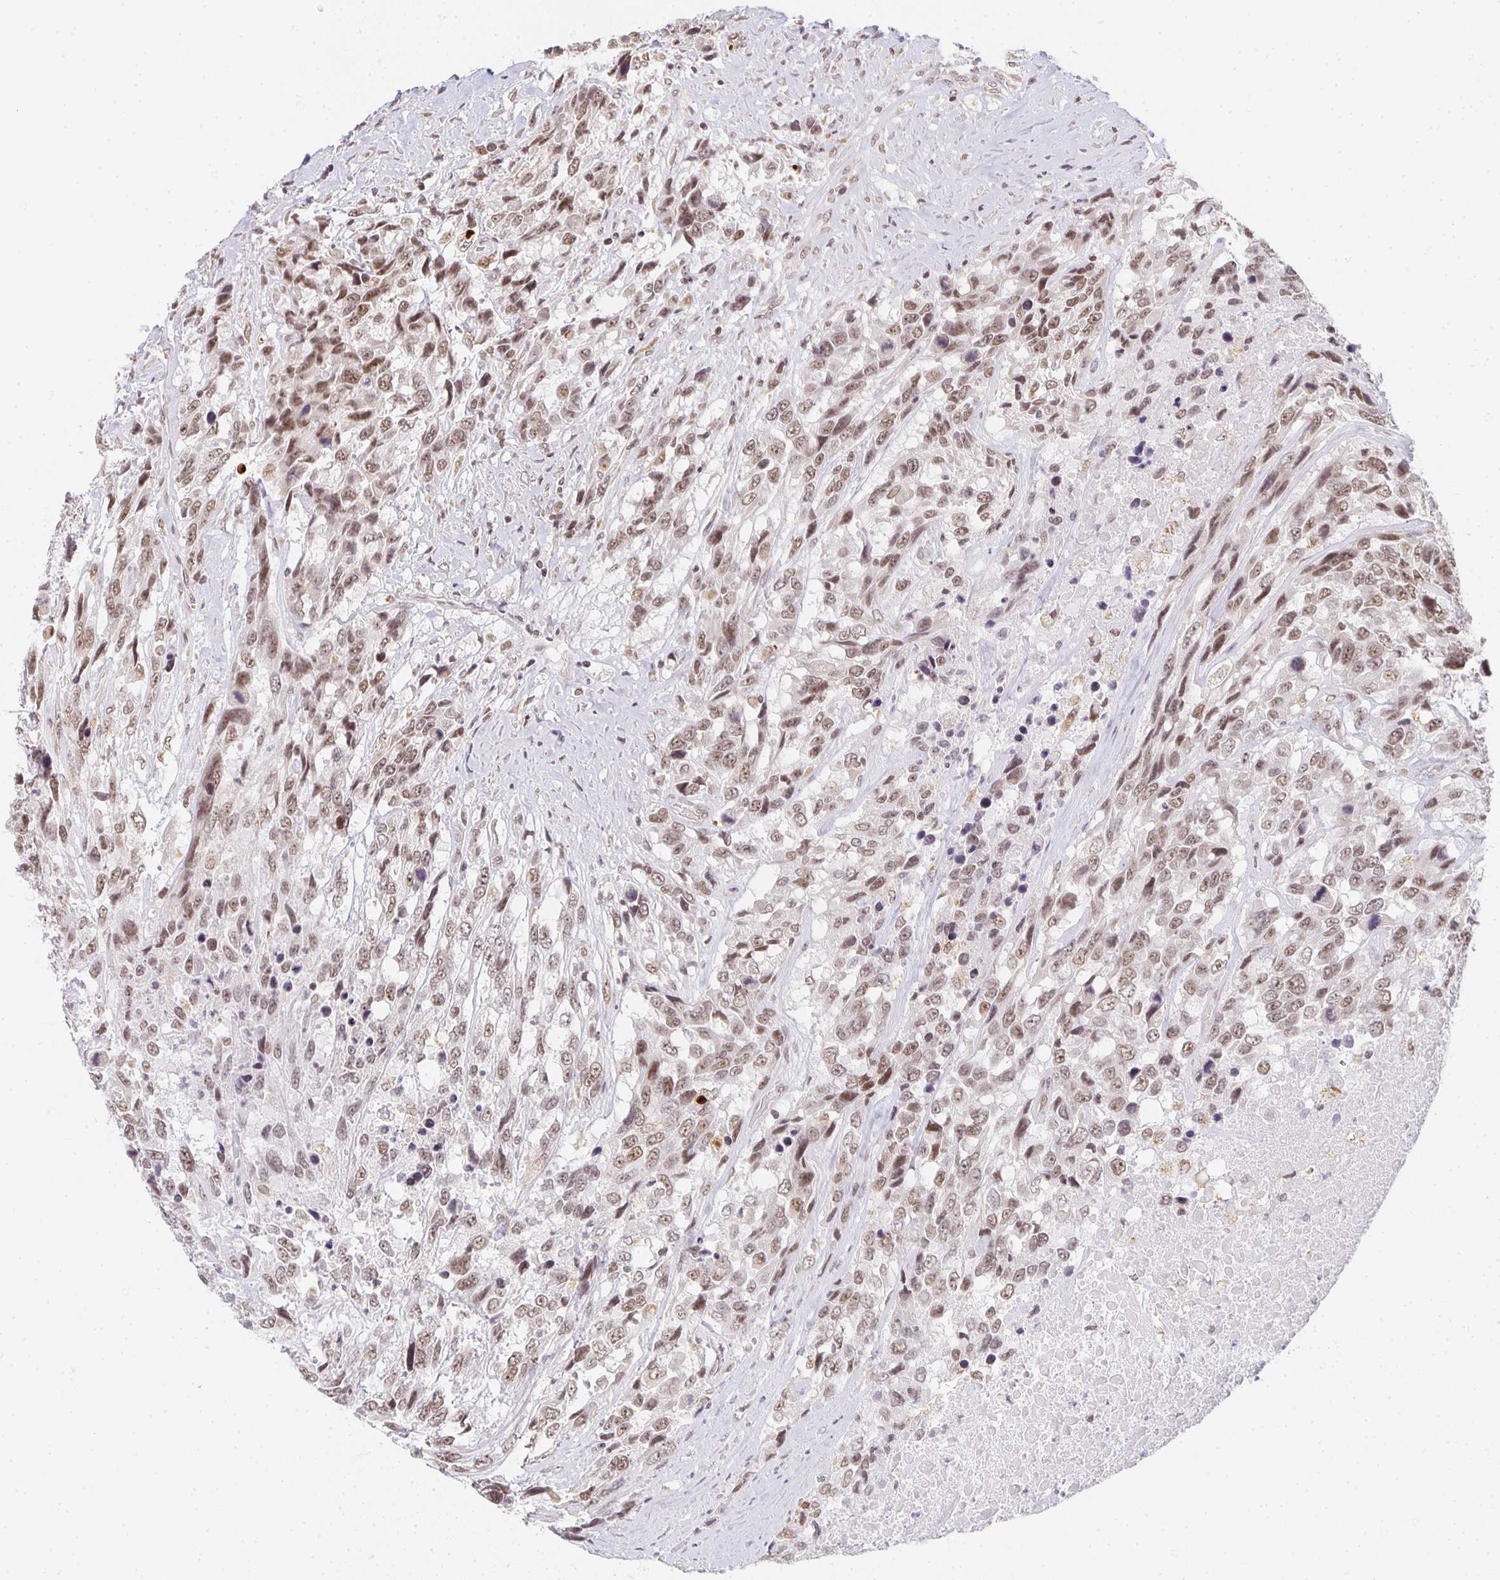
{"staining": {"intensity": "moderate", "quantity": ">75%", "location": "nuclear"}, "tissue": "urothelial cancer", "cell_type": "Tumor cells", "image_type": "cancer", "snomed": [{"axis": "morphology", "description": "Urothelial carcinoma, High grade"}, {"axis": "topography", "description": "Urinary bladder"}], "caption": "Protein analysis of urothelial cancer tissue exhibits moderate nuclear positivity in approximately >75% of tumor cells.", "gene": "SMARCA2", "patient": {"sex": "female", "age": 70}}